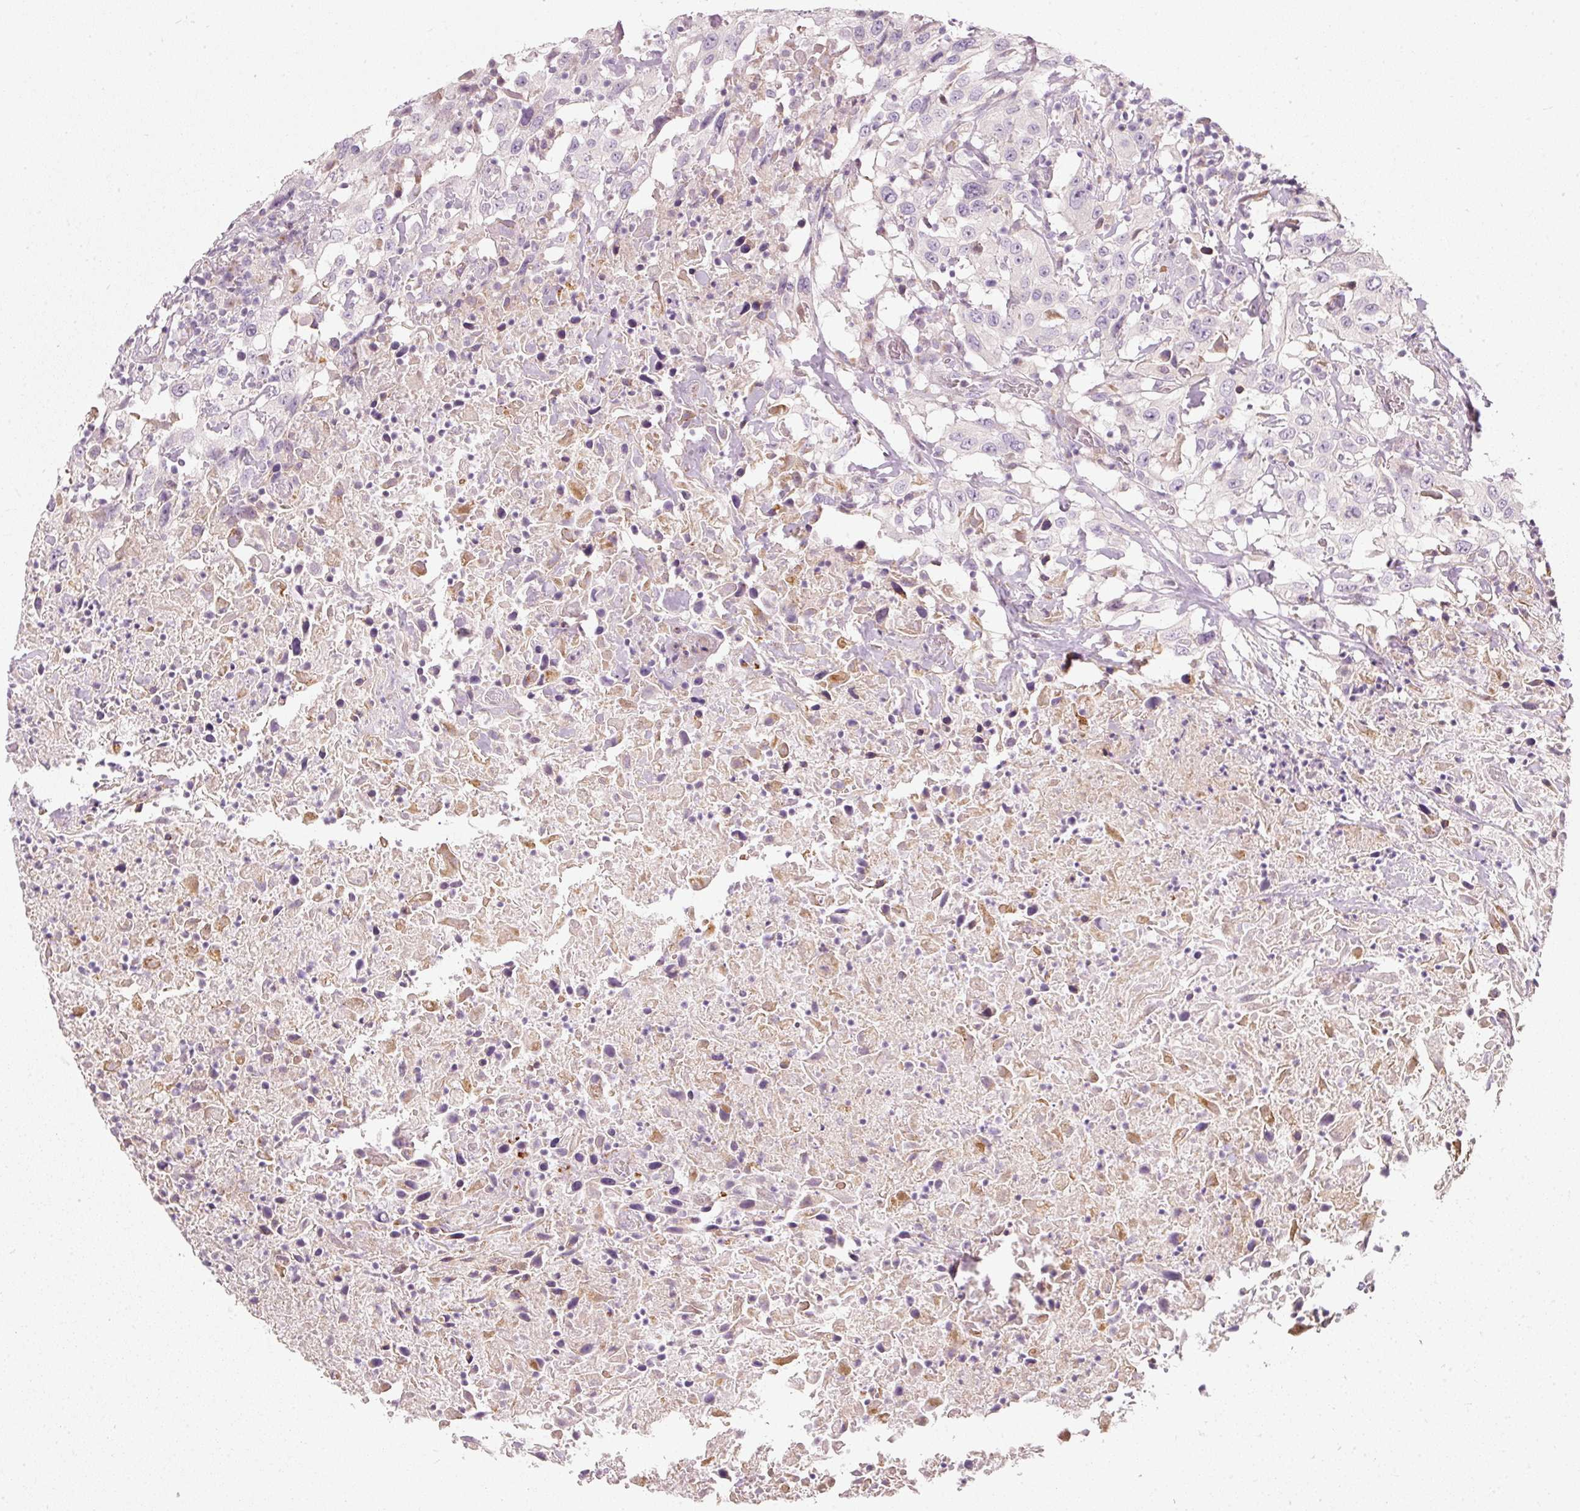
{"staining": {"intensity": "negative", "quantity": "none", "location": "none"}, "tissue": "urothelial cancer", "cell_type": "Tumor cells", "image_type": "cancer", "snomed": [{"axis": "morphology", "description": "Urothelial carcinoma, High grade"}, {"axis": "topography", "description": "Urinary bladder"}], "caption": "Immunohistochemical staining of human urothelial carcinoma (high-grade) reveals no significant expression in tumor cells.", "gene": "SLC20A1", "patient": {"sex": "male", "age": 61}}